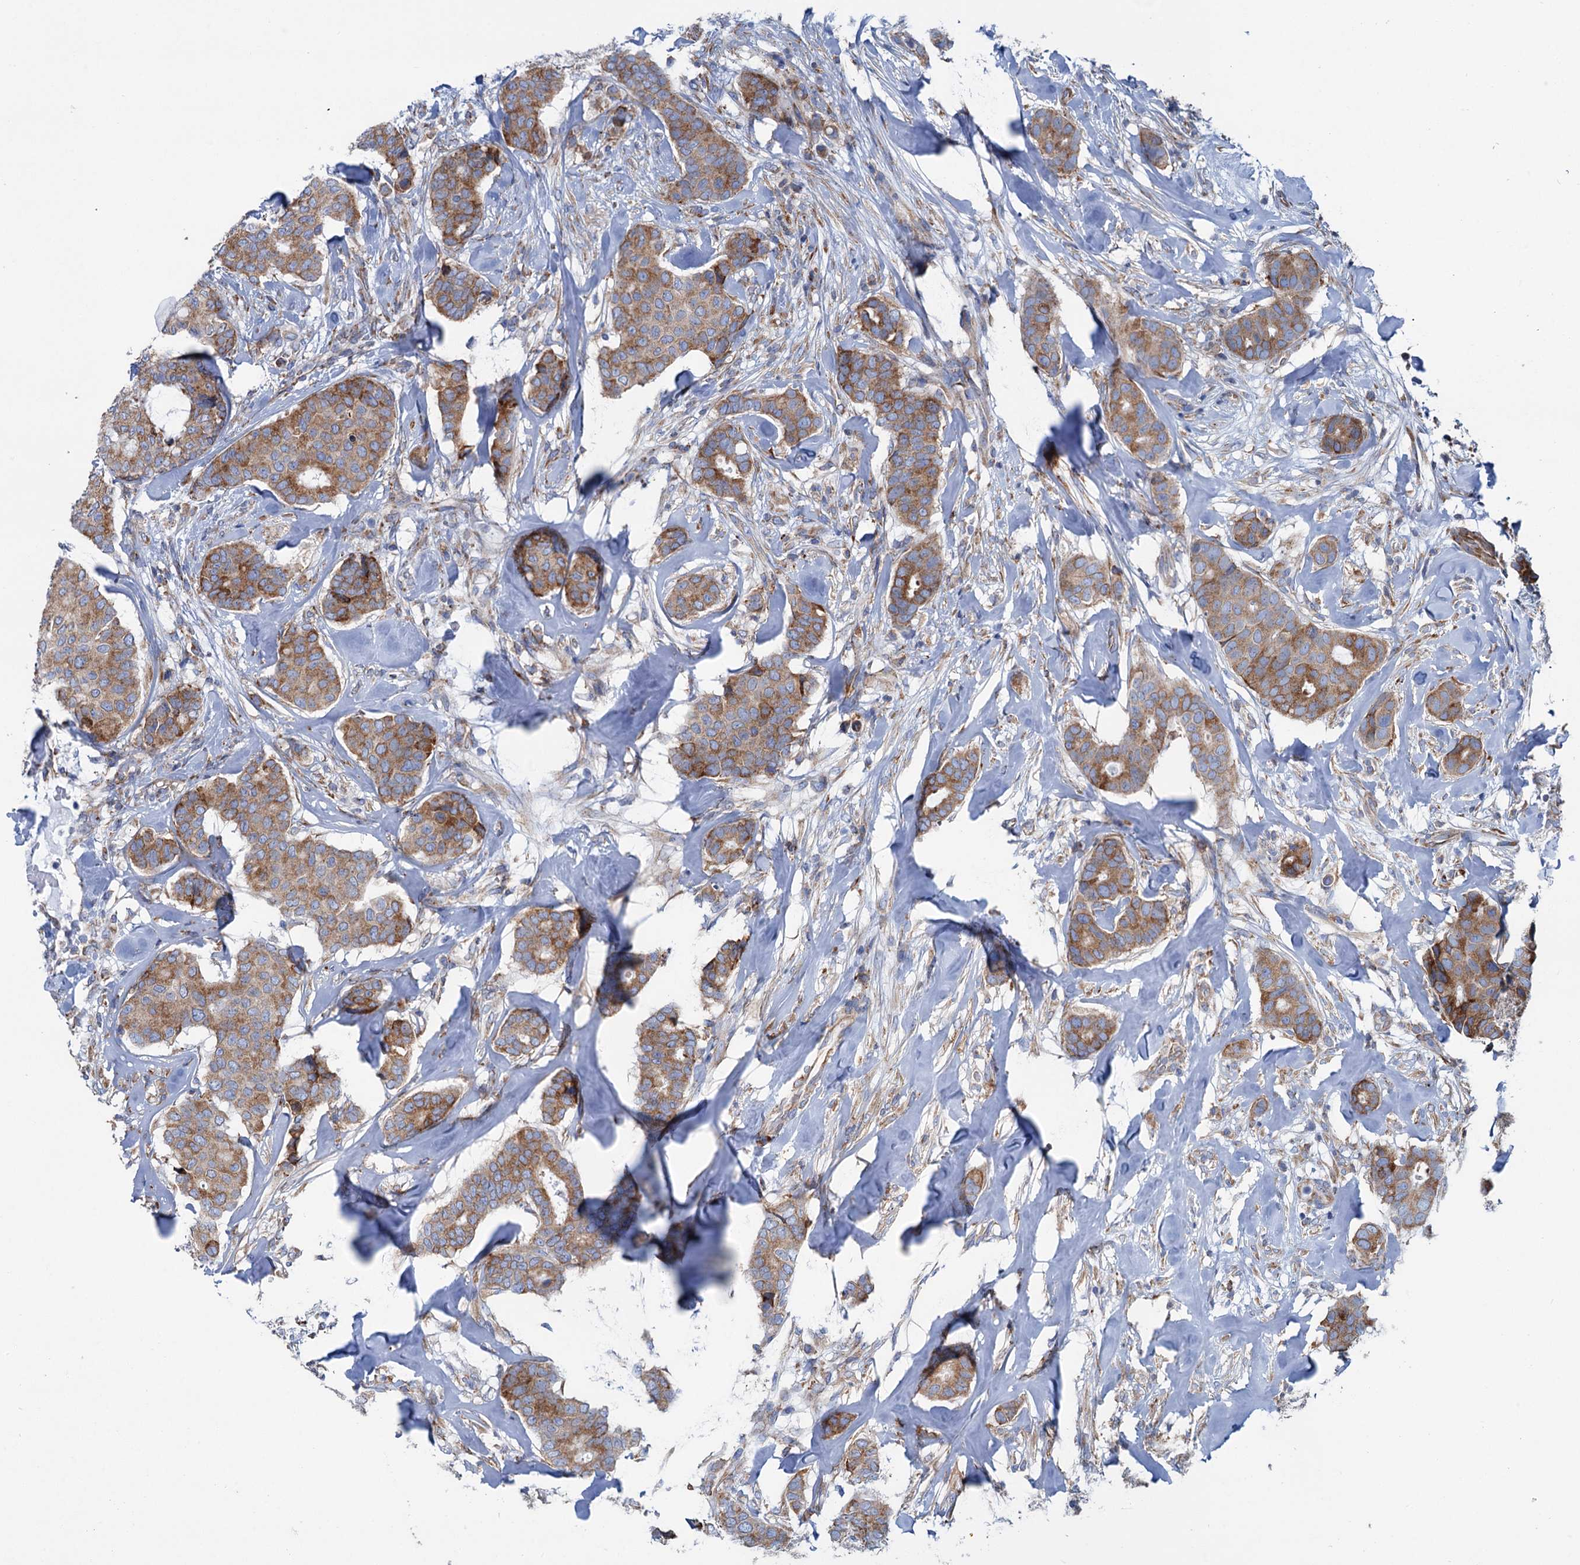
{"staining": {"intensity": "moderate", "quantity": ">75%", "location": "cytoplasmic/membranous"}, "tissue": "breast cancer", "cell_type": "Tumor cells", "image_type": "cancer", "snomed": [{"axis": "morphology", "description": "Duct carcinoma"}, {"axis": "topography", "description": "Breast"}], "caption": "Immunohistochemical staining of human breast cancer (intraductal carcinoma) demonstrates moderate cytoplasmic/membranous protein staining in approximately >75% of tumor cells.", "gene": "SHE", "patient": {"sex": "female", "age": 75}}